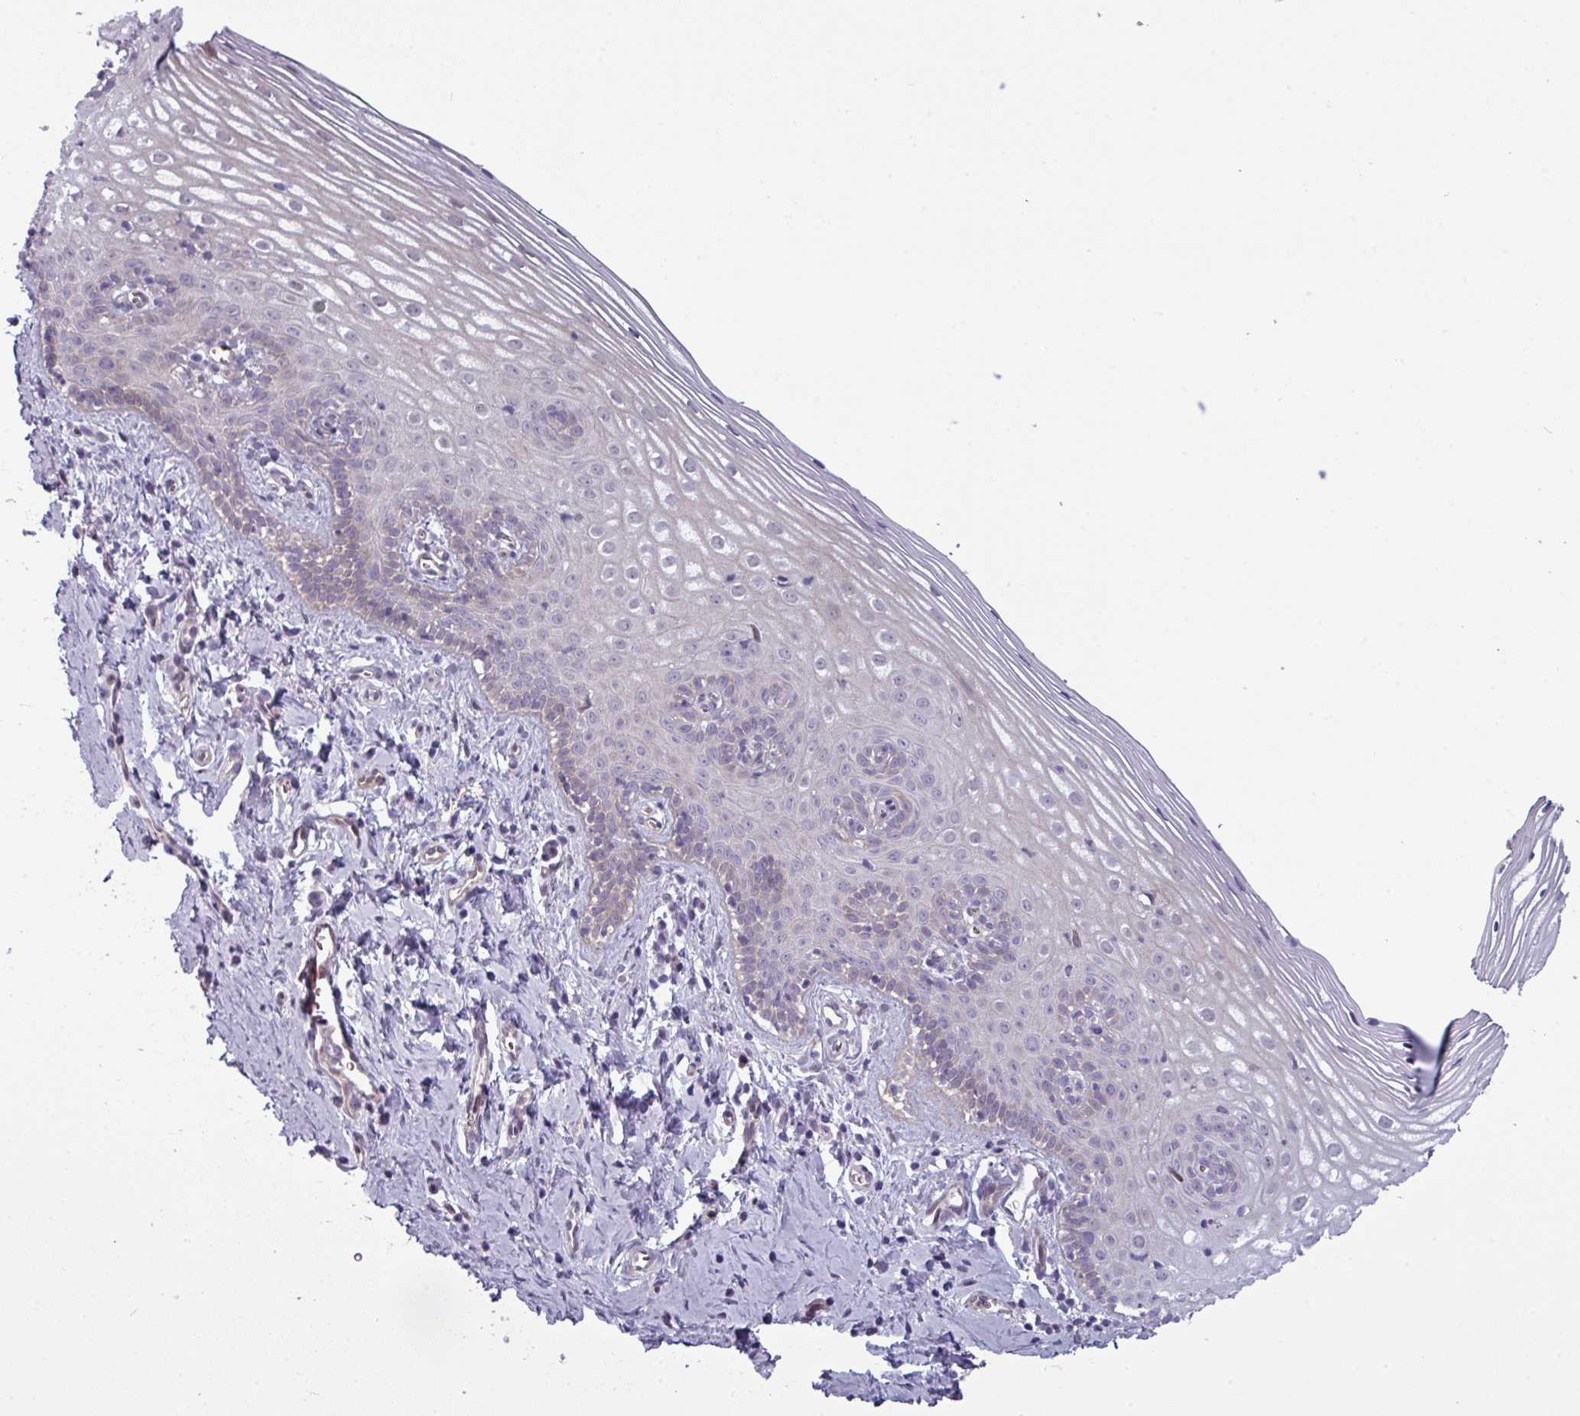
{"staining": {"intensity": "moderate", "quantity": ">75%", "location": "cytoplasmic/membranous"}, "tissue": "cervix", "cell_type": "Glandular cells", "image_type": "normal", "snomed": [{"axis": "morphology", "description": "Normal tissue, NOS"}, {"axis": "topography", "description": "Cervix"}], "caption": "A brown stain labels moderate cytoplasmic/membranous expression of a protein in glandular cells of benign human cervix. The staining was performed using DAB (3,3'-diaminobenzidine), with brown indicating positive protein expression. Nuclei are stained blue with hematoxylin.", "gene": "PRAMEF12", "patient": {"sex": "female", "age": 44}}